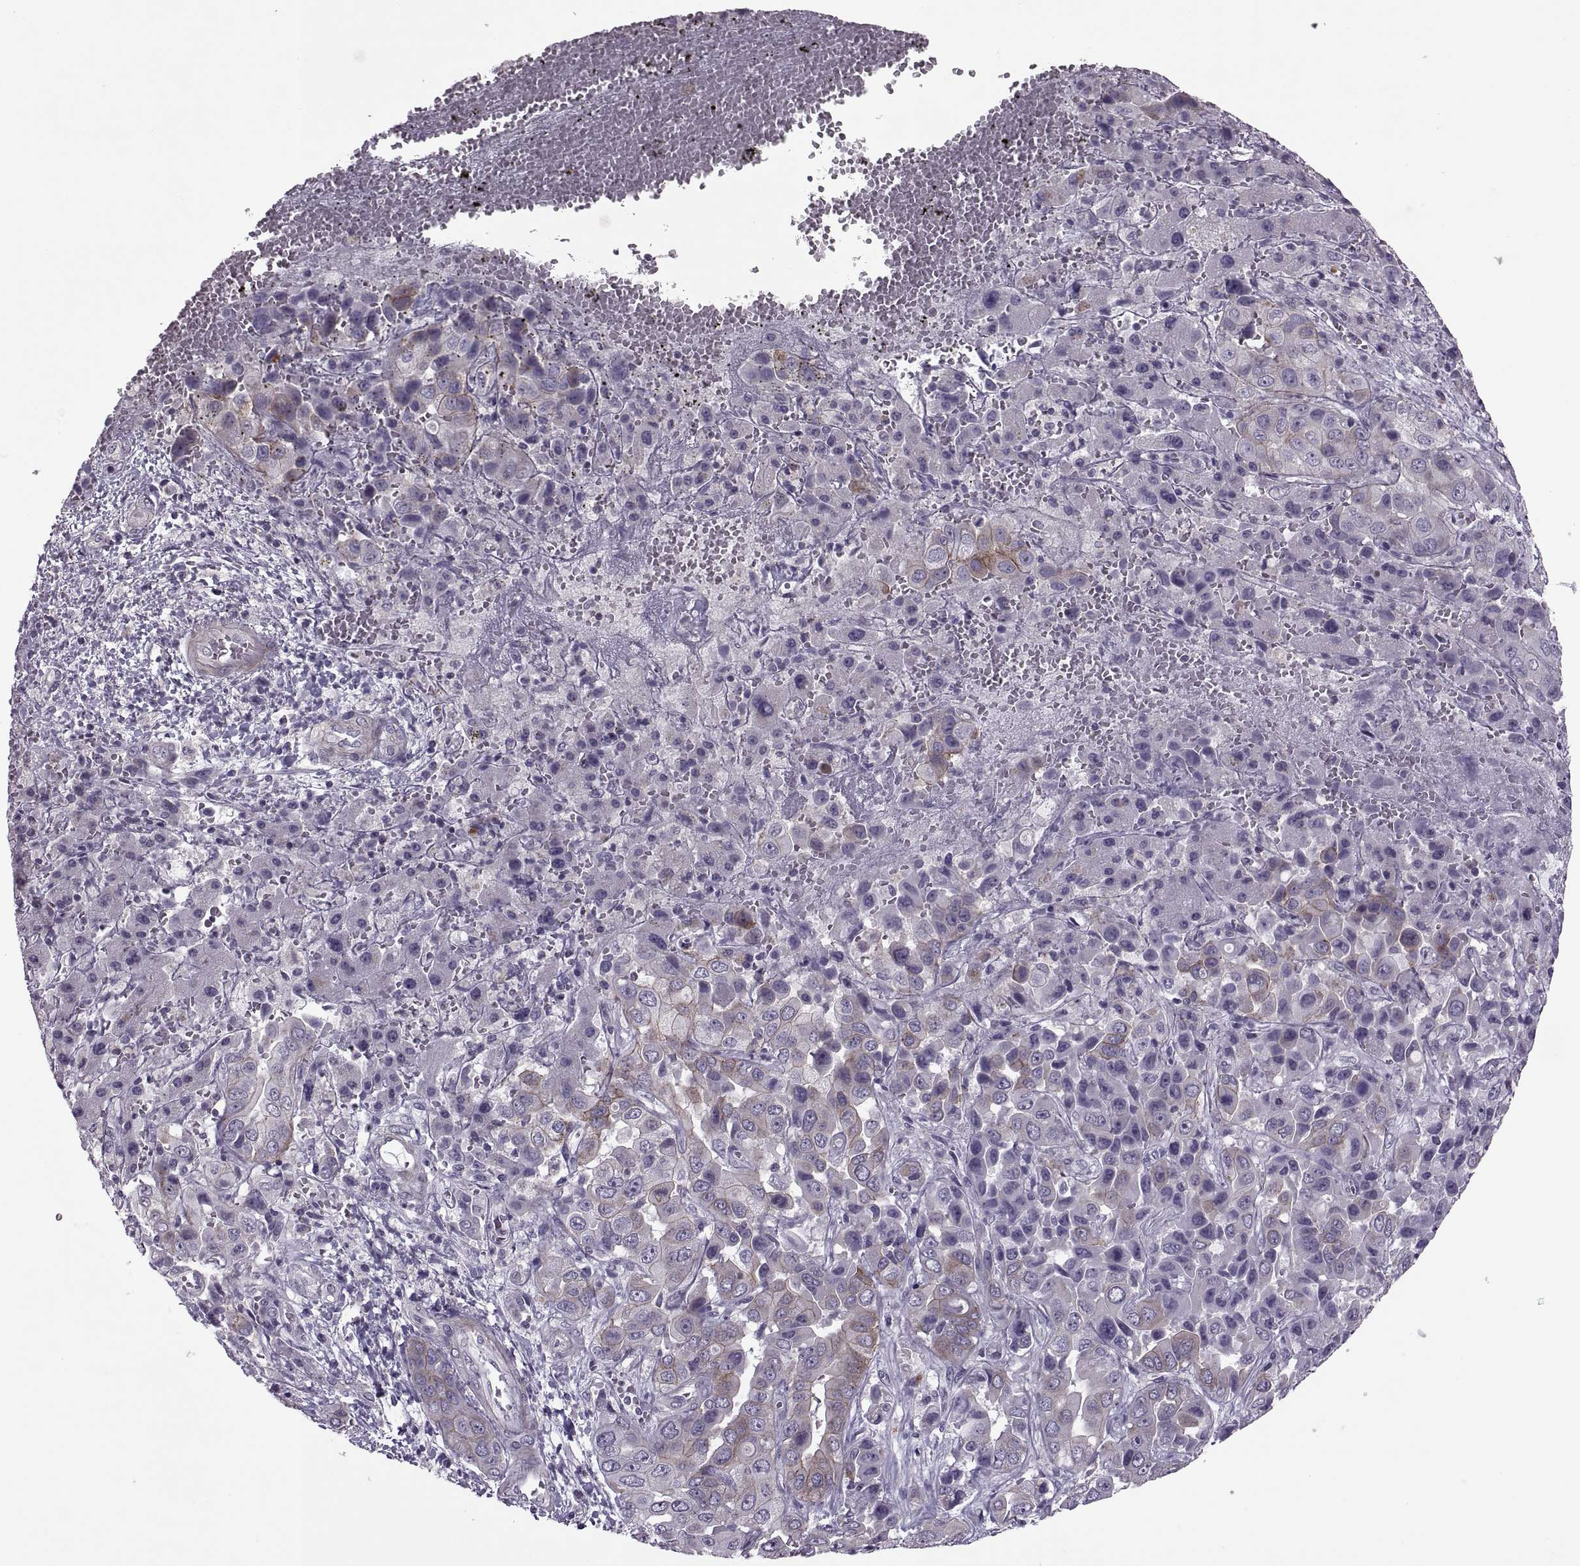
{"staining": {"intensity": "moderate", "quantity": "<25%", "location": "cytoplasmic/membranous"}, "tissue": "liver cancer", "cell_type": "Tumor cells", "image_type": "cancer", "snomed": [{"axis": "morphology", "description": "Cholangiocarcinoma"}, {"axis": "topography", "description": "Liver"}], "caption": "A histopathology image showing moderate cytoplasmic/membranous staining in approximately <25% of tumor cells in liver cancer (cholangiocarcinoma), as visualized by brown immunohistochemical staining.", "gene": "ODF3", "patient": {"sex": "female", "age": 52}}